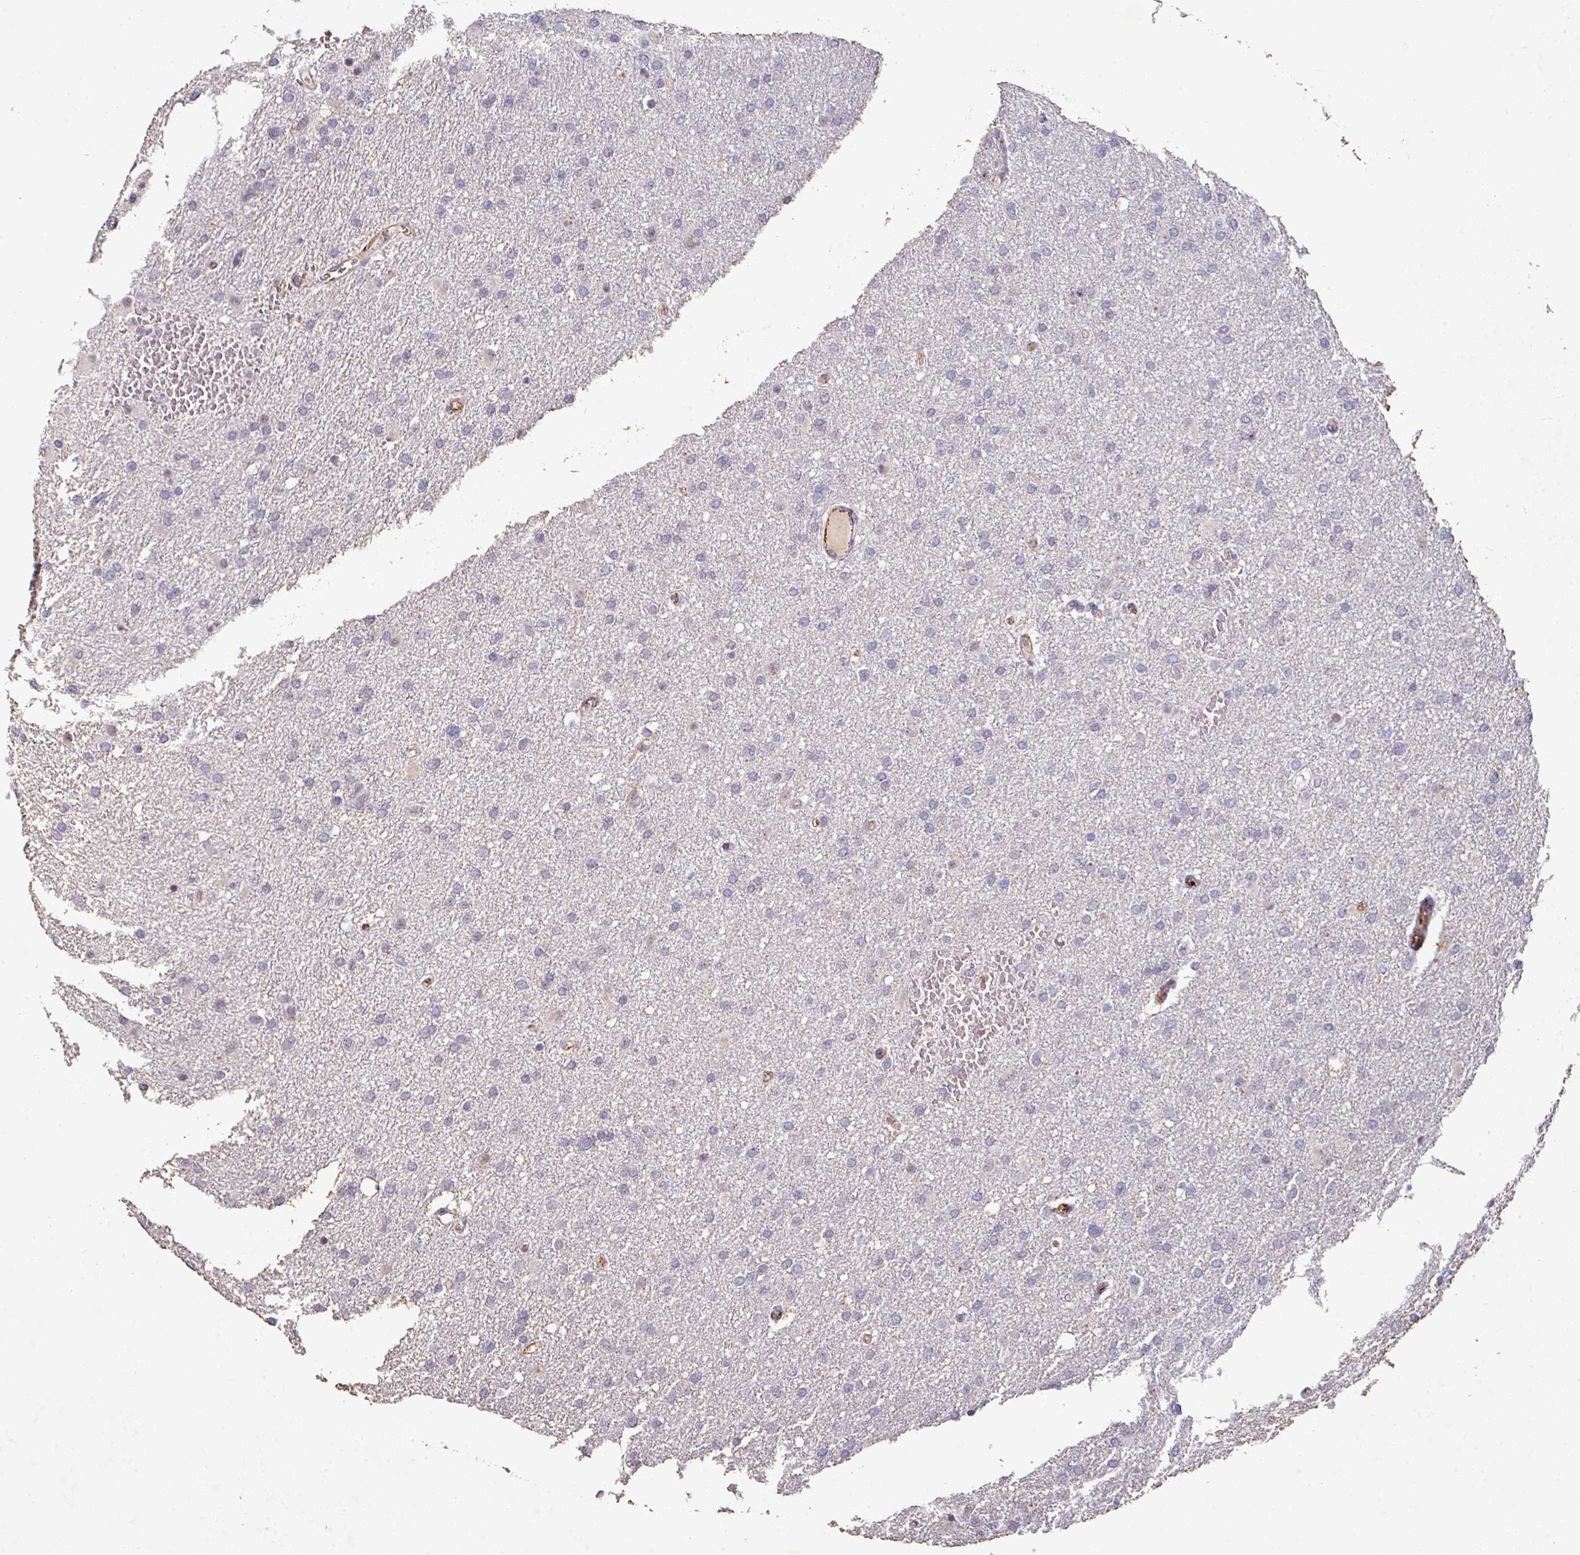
{"staining": {"intensity": "negative", "quantity": "none", "location": "none"}, "tissue": "glioma", "cell_type": "Tumor cells", "image_type": "cancer", "snomed": [{"axis": "morphology", "description": "Glioma, malignant, High grade"}, {"axis": "topography", "description": "Cerebral cortex"}], "caption": "Micrograph shows no protein expression in tumor cells of glioma tissue.", "gene": "SIDT2", "patient": {"sex": "female", "age": 36}}